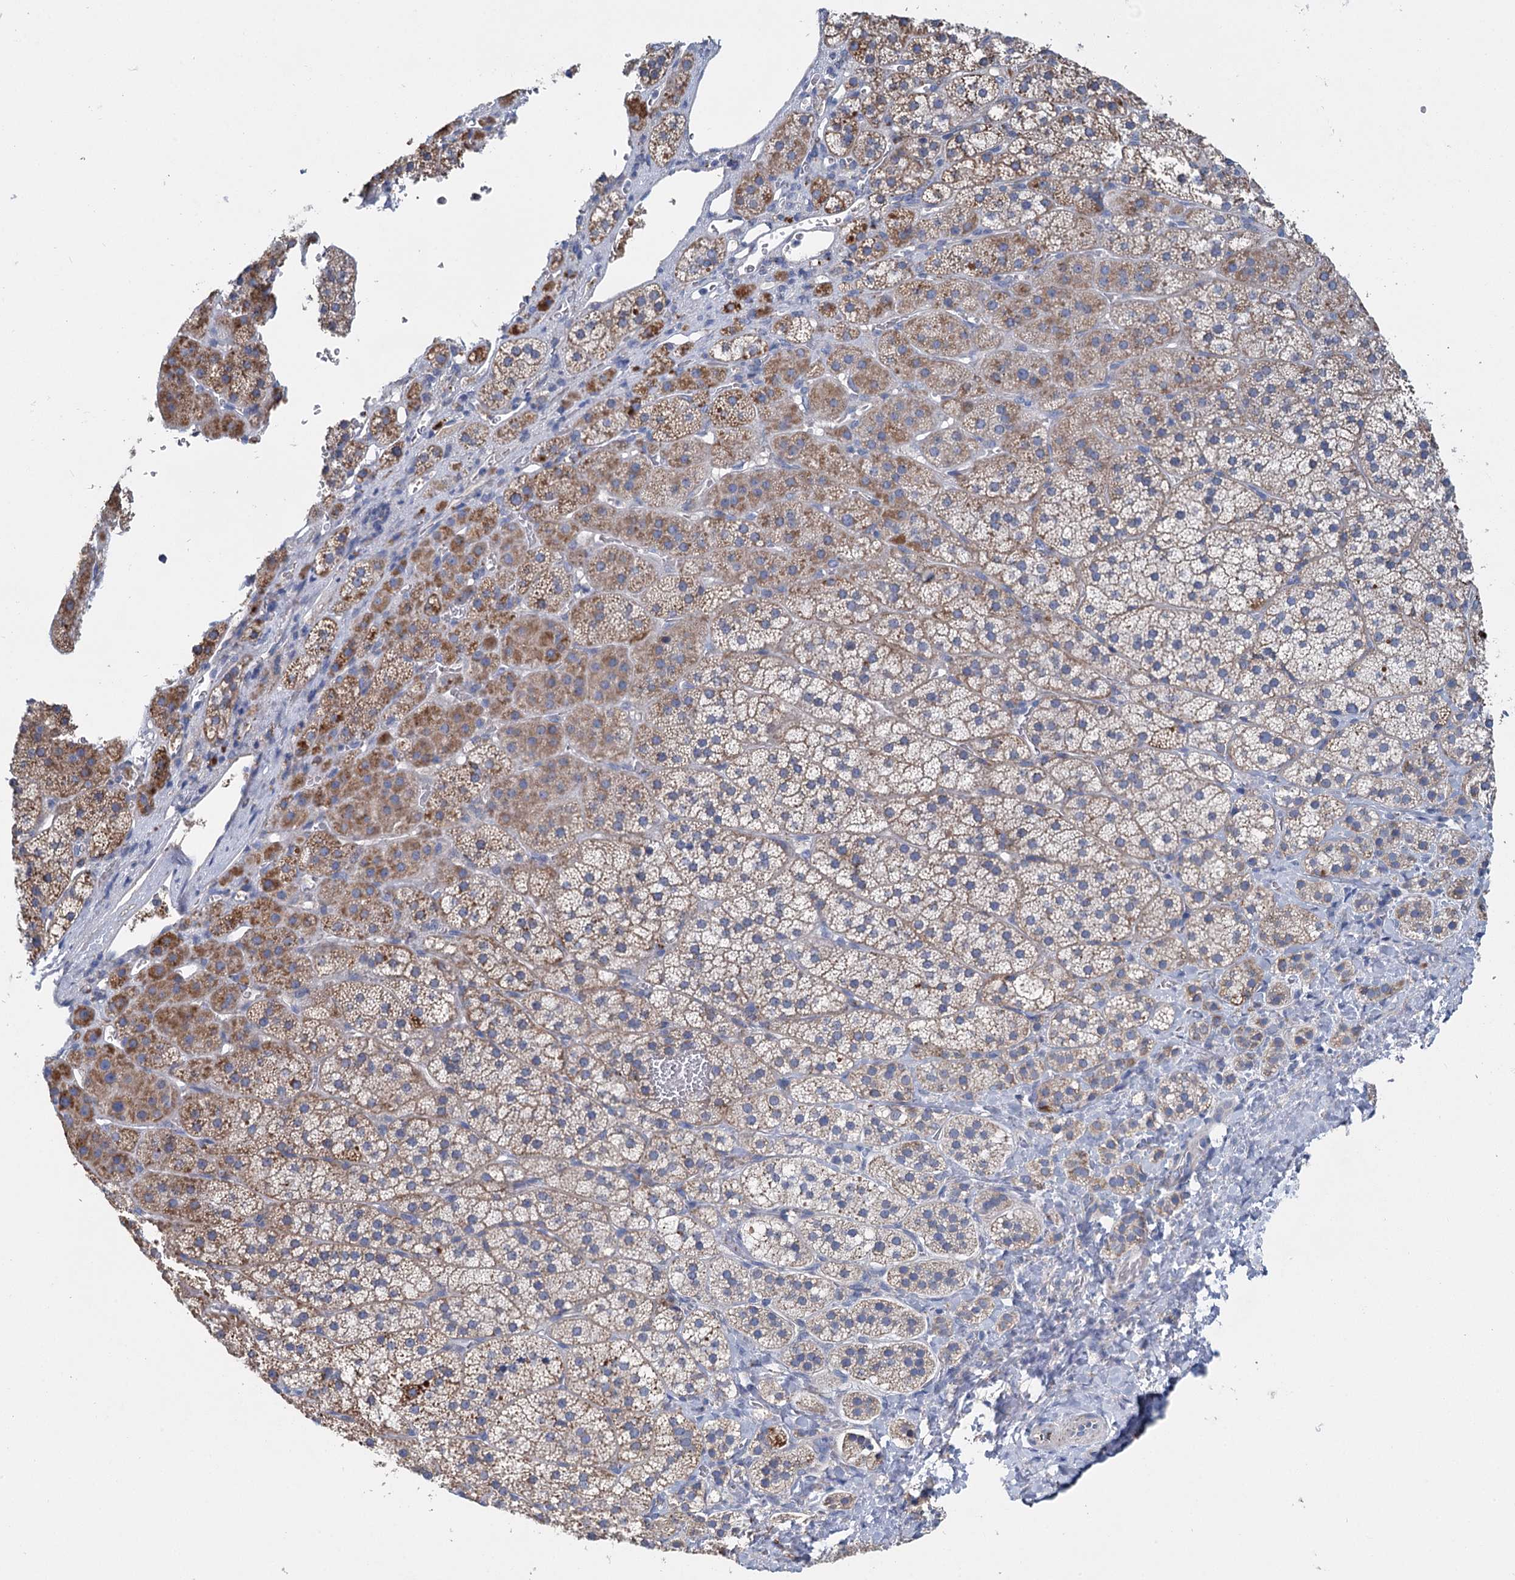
{"staining": {"intensity": "moderate", "quantity": "<25%", "location": "cytoplasmic/membranous"}, "tissue": "adrenal gland", "cell_type": "Glandular cells", "image_type": "normal", "snomed": [{"axis": "morphology", "description": "Normal tissue, NOS"}, {"axis": "topography", "description": "Adrenal gland"}], "caption": "Immunohistochemistry (IHC) (DAB) staining of normal human adrenal gland demonstrates moderate cytoplasmic/membranous protein expression in approximately <25% of glandular cells. Nuclei are stained in blue.", "gene": "ANKRD16", "patient": {"sex": "female", "age": 44}}